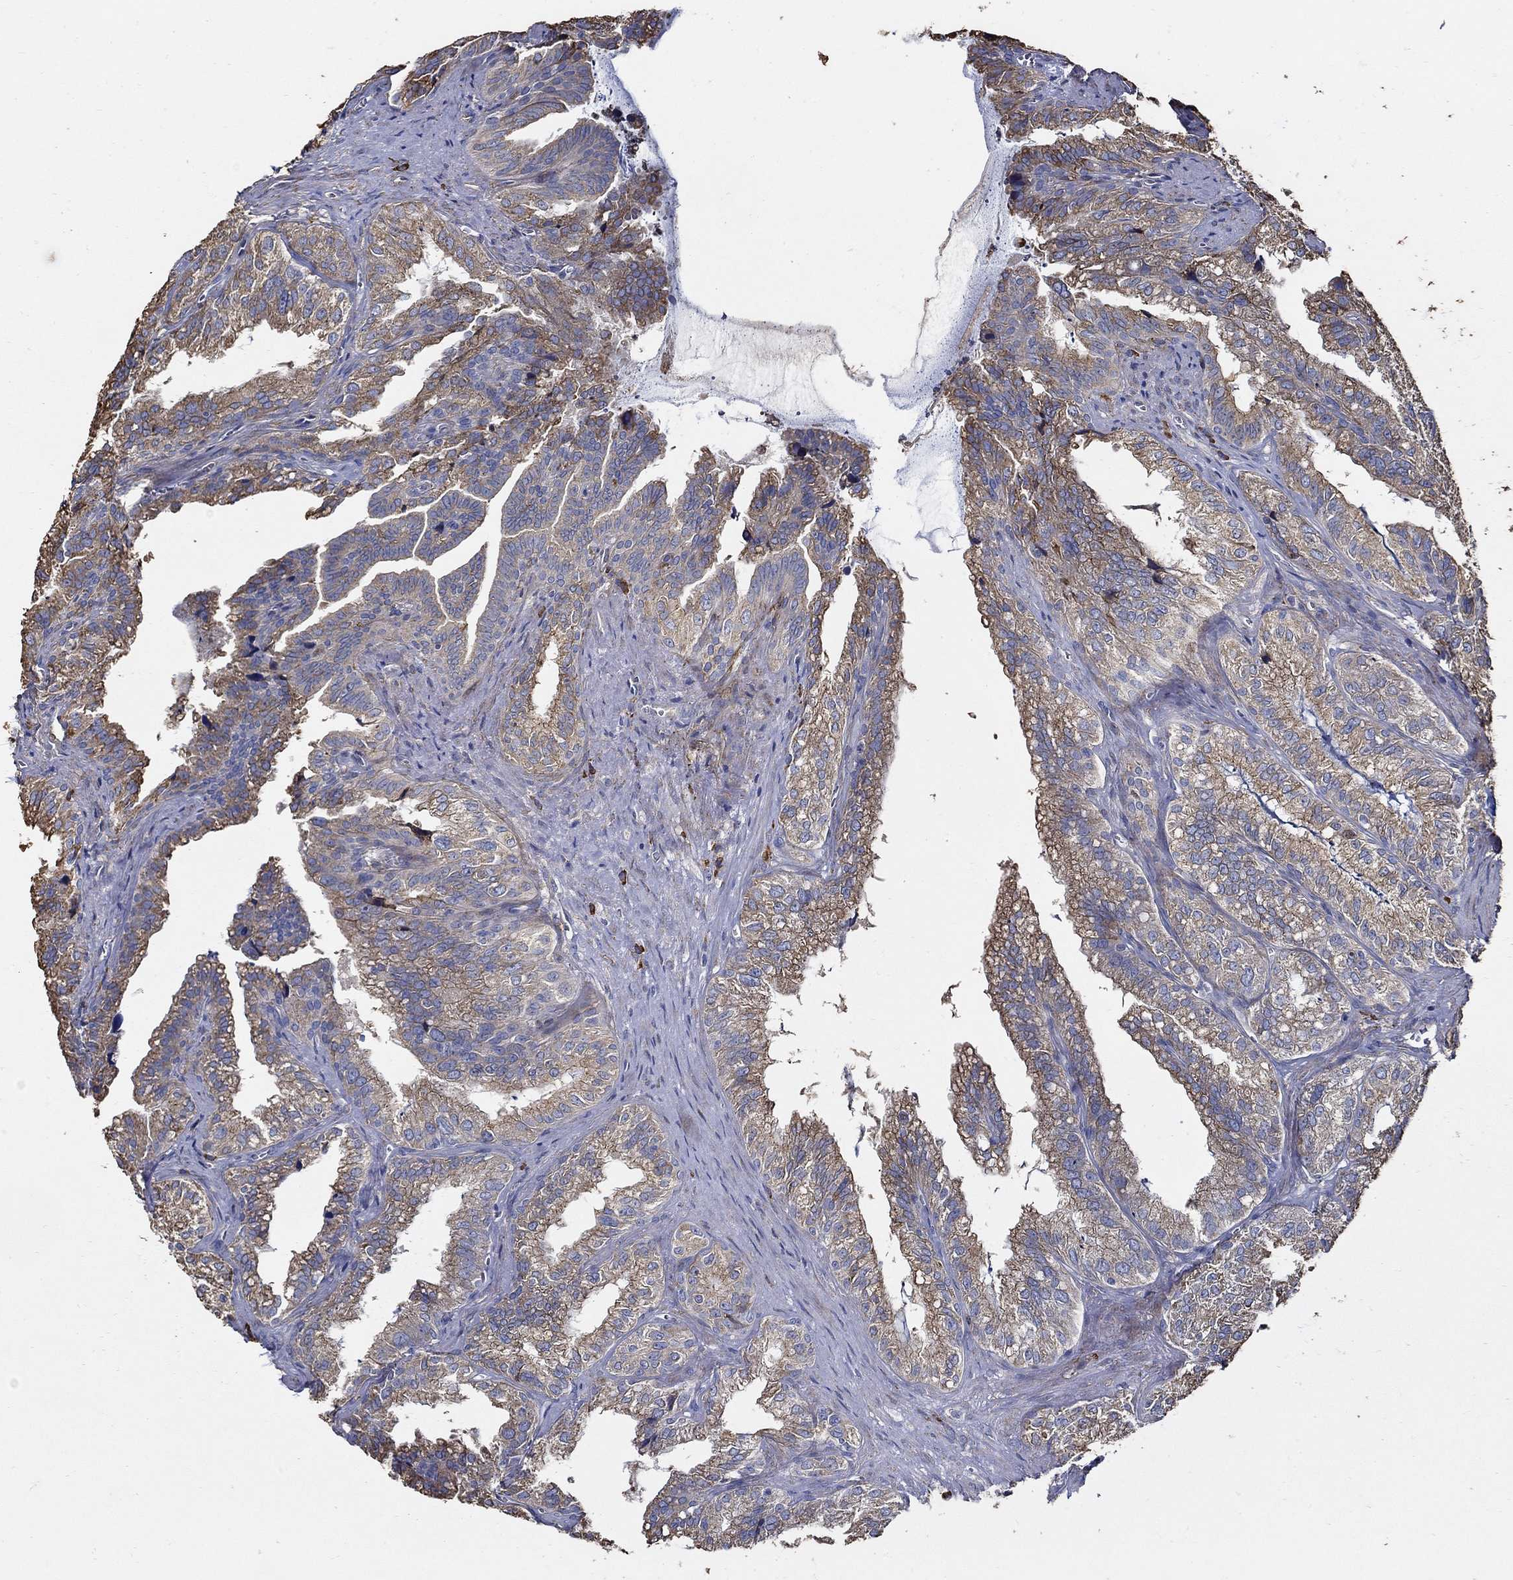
{"staining": {"intensity": "moderate", "quantity": ">75%", "location": "cytoplasmic/membranous"}, "tissue": "seminal vesicle", "cell_type": "Glandular cells", "image_type": "normal", "snomed": [{"axis": "morphology", "description": "Normal tissue, NOS"}, {"axis": "topography", "description": "Seminal veicle"}], "caption": "DAB immunohistochemical staining of benign seminal vesicle exhibits moderate cytoplasmic/membranous protein positivity in approximately >75% of glandular cells.", "gene": "EMILIN3", "patient": {"sex": "male", "age": 57}}